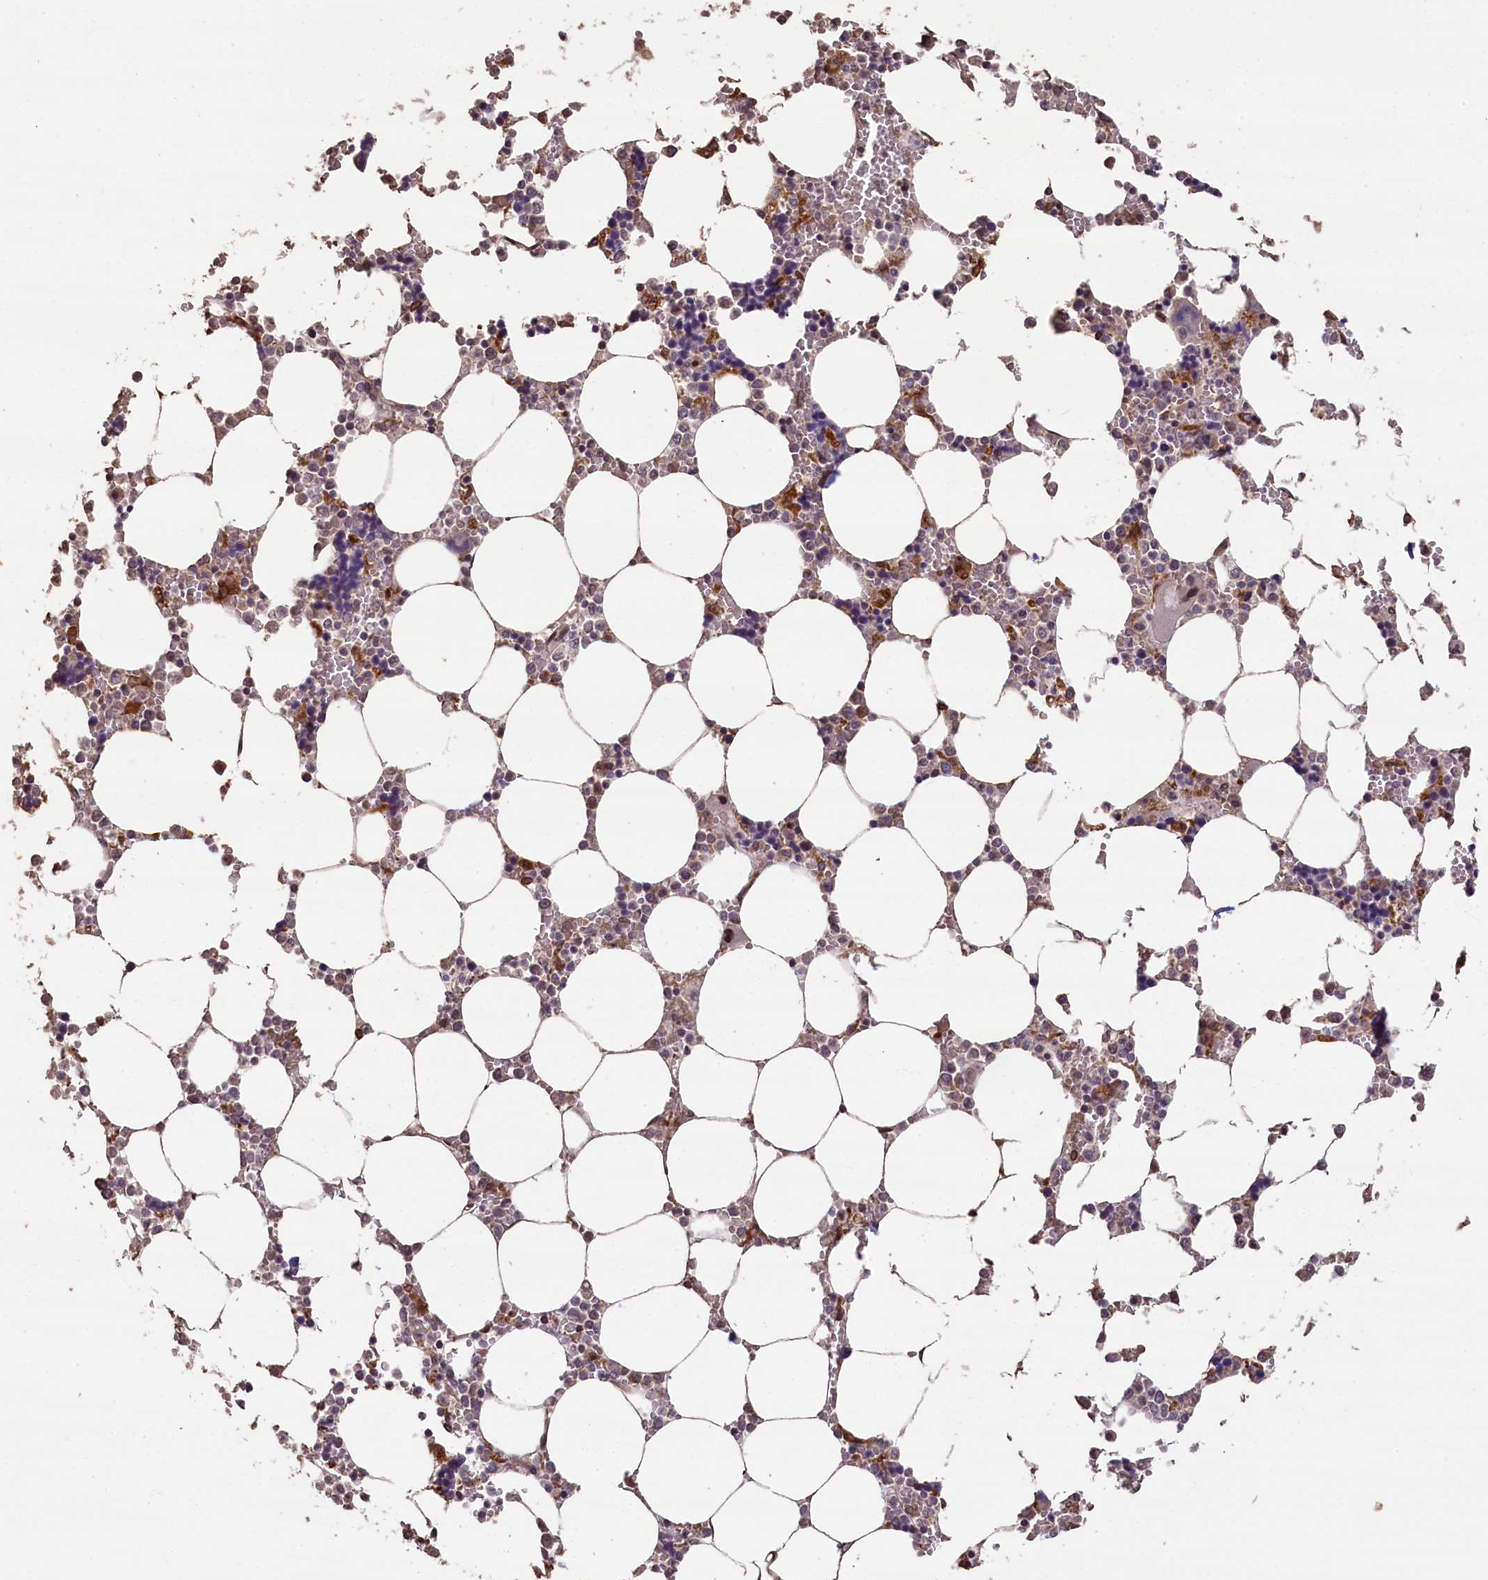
{"staining": {"intensity": "moderate", "quantity": "<25%", "location": "cytoplasmic/membranous"}, "tissue": "bone marrow", "cell_type": "Hematopoietic cells", "image_type": "normal", "snomed": [{"axis": "morphology", "description": "Normal tissue, NOS"}, {"axis": "topography", "description": "Bone marrow"}], "caption": "High-power microscopy captured an immunohistochemistry (IHC) image of normal bone marrow, revealing moderate cytoplasmic/membranous staining in approximately <25% of hematopoietic cells.", "gene": "SLC38A7", "patient": {"sex": "male", "age": 64}}